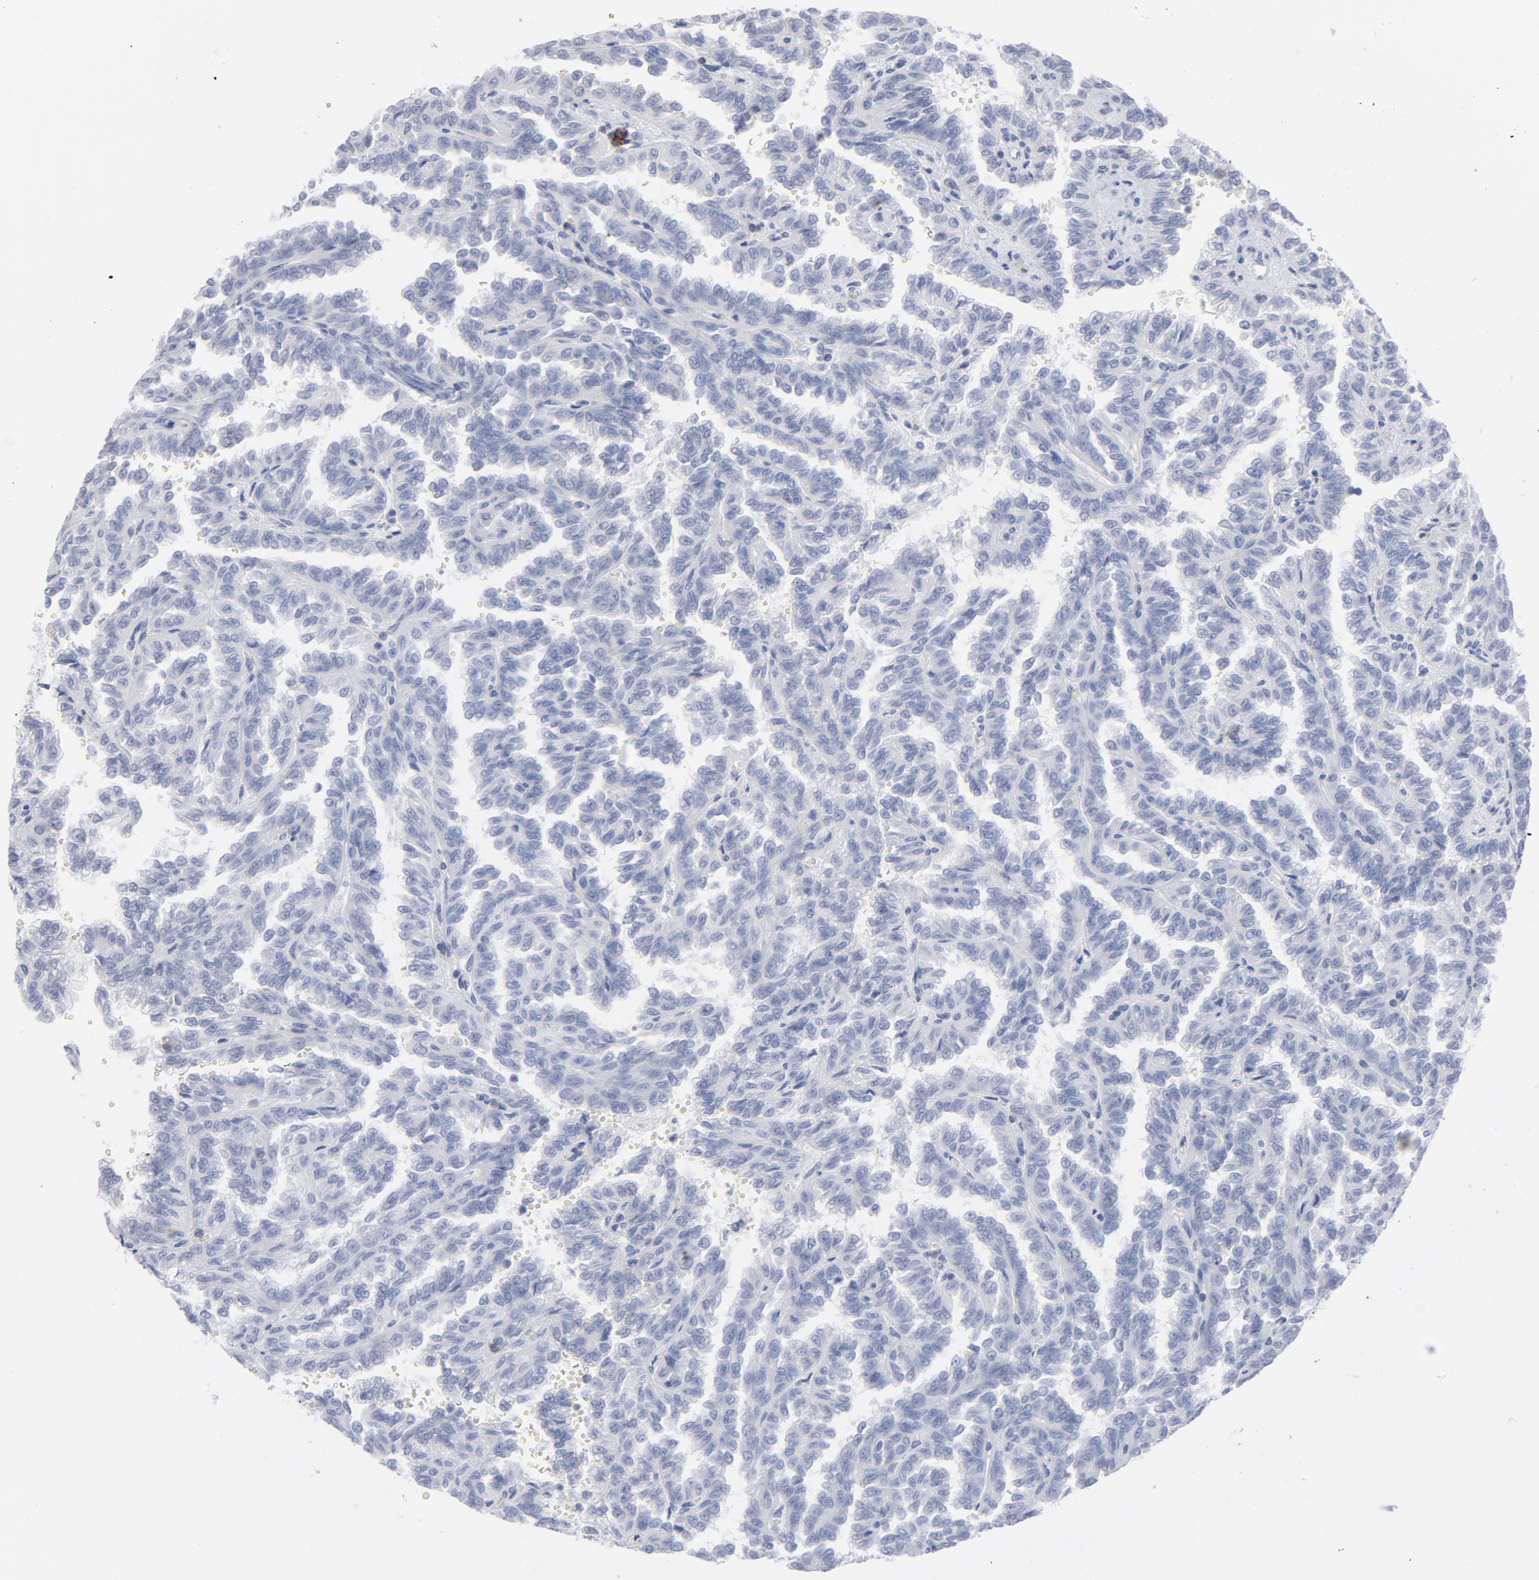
{"staining": {"intensity": "negative", "quantity": "none", "location": "none"}, "tissue": "renal cancer", "cell_type": "Tumor cells", "image_type": "cancer", "snomed": [{"axis": "morphology", "description": "Inflammation, NOS"}, {"axis": "morphology", "description": "Adenocarcinoma, NOS"}, {"axis": "topography", "description": "Kidney"}], "caption": "Tumor cells are negative for protein expression in human renal adenocarcinoma. (DAB immunohistochemistry visualized using brightfield microscopy, high magnification).", "gene": "P2RY8", "patient": {"sex": "male", "age": 68}}